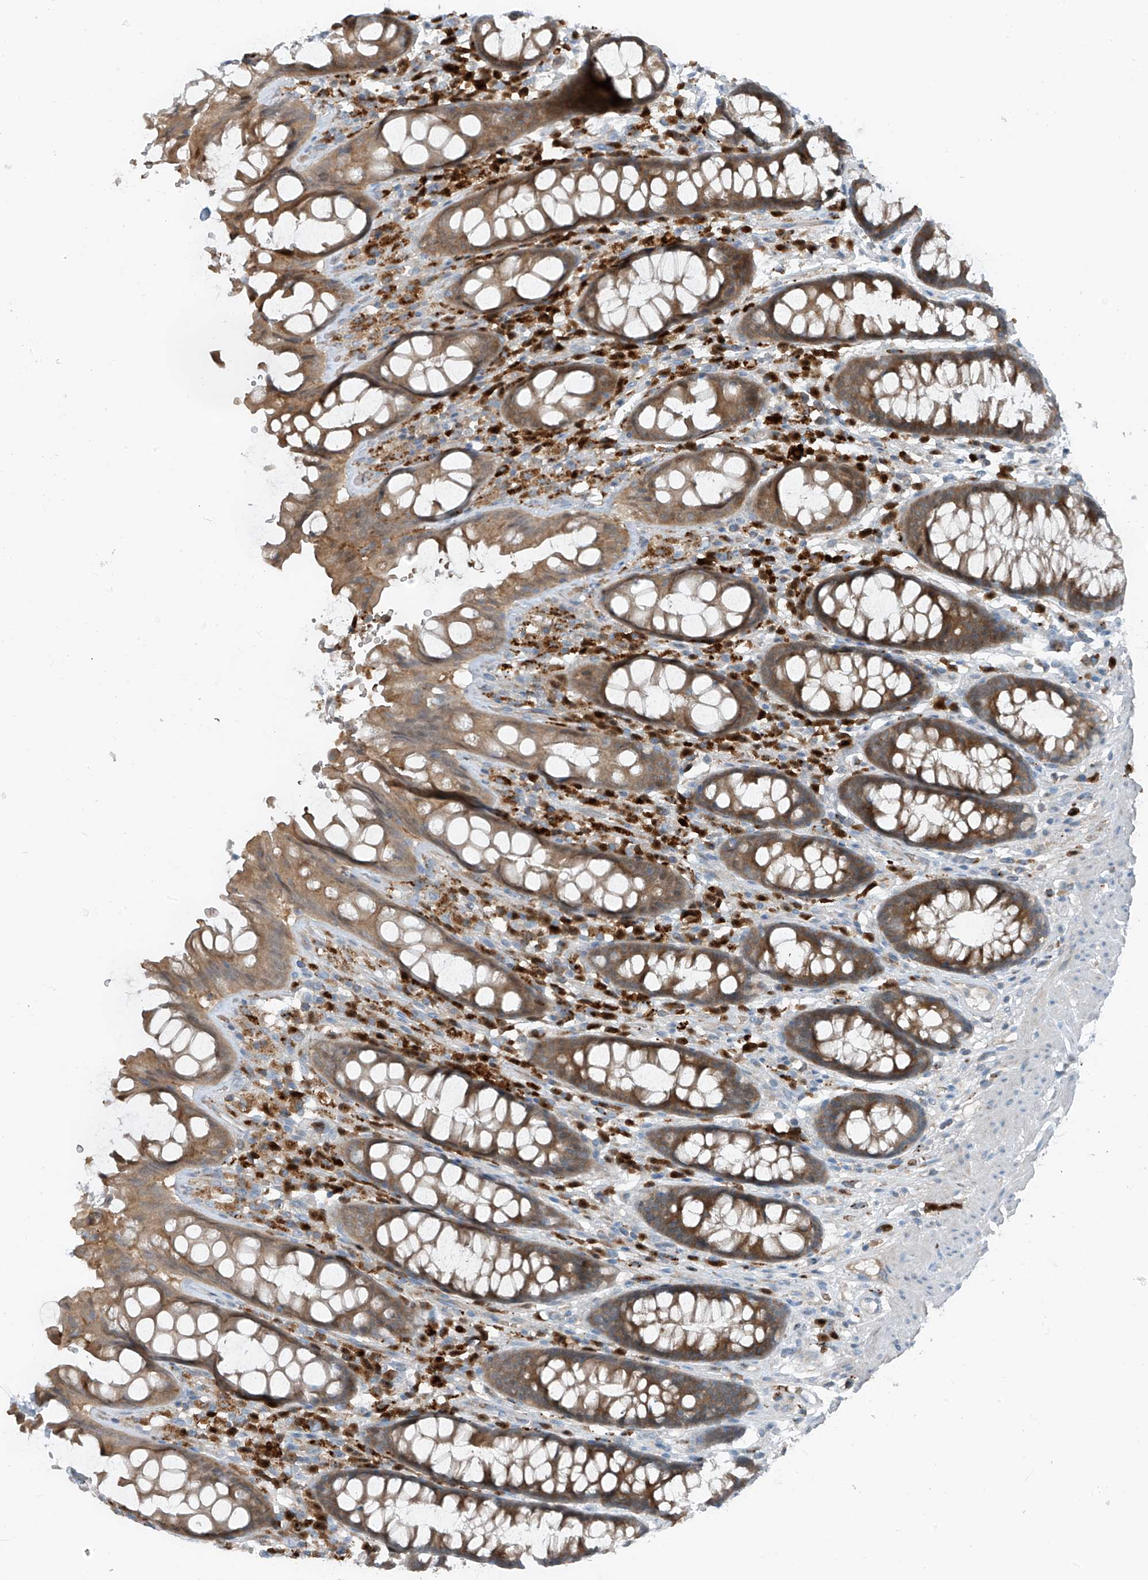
{"staining": {"intensity": "moderate", "quantity": ">75%", "location": "cytoplasmic/membranous"}, "tissue": "rectum", "cell_type": "Glandular cells", "image_type": "normal", "snomed": [{"axis": "morphology", "description": "Normal tissue, NOS"}, {"axis": "topography", "description": "Rectum"}], "caption": "Benign rectum demonstrates moderate cytoplasmic/membranous expression in approximately >75% of glandular cells (brown staining indicates protein expression, while blue staining denotes nuclei)..", "gene": "SLC12A6", "patient": {"sex": "male", "age": 64}}